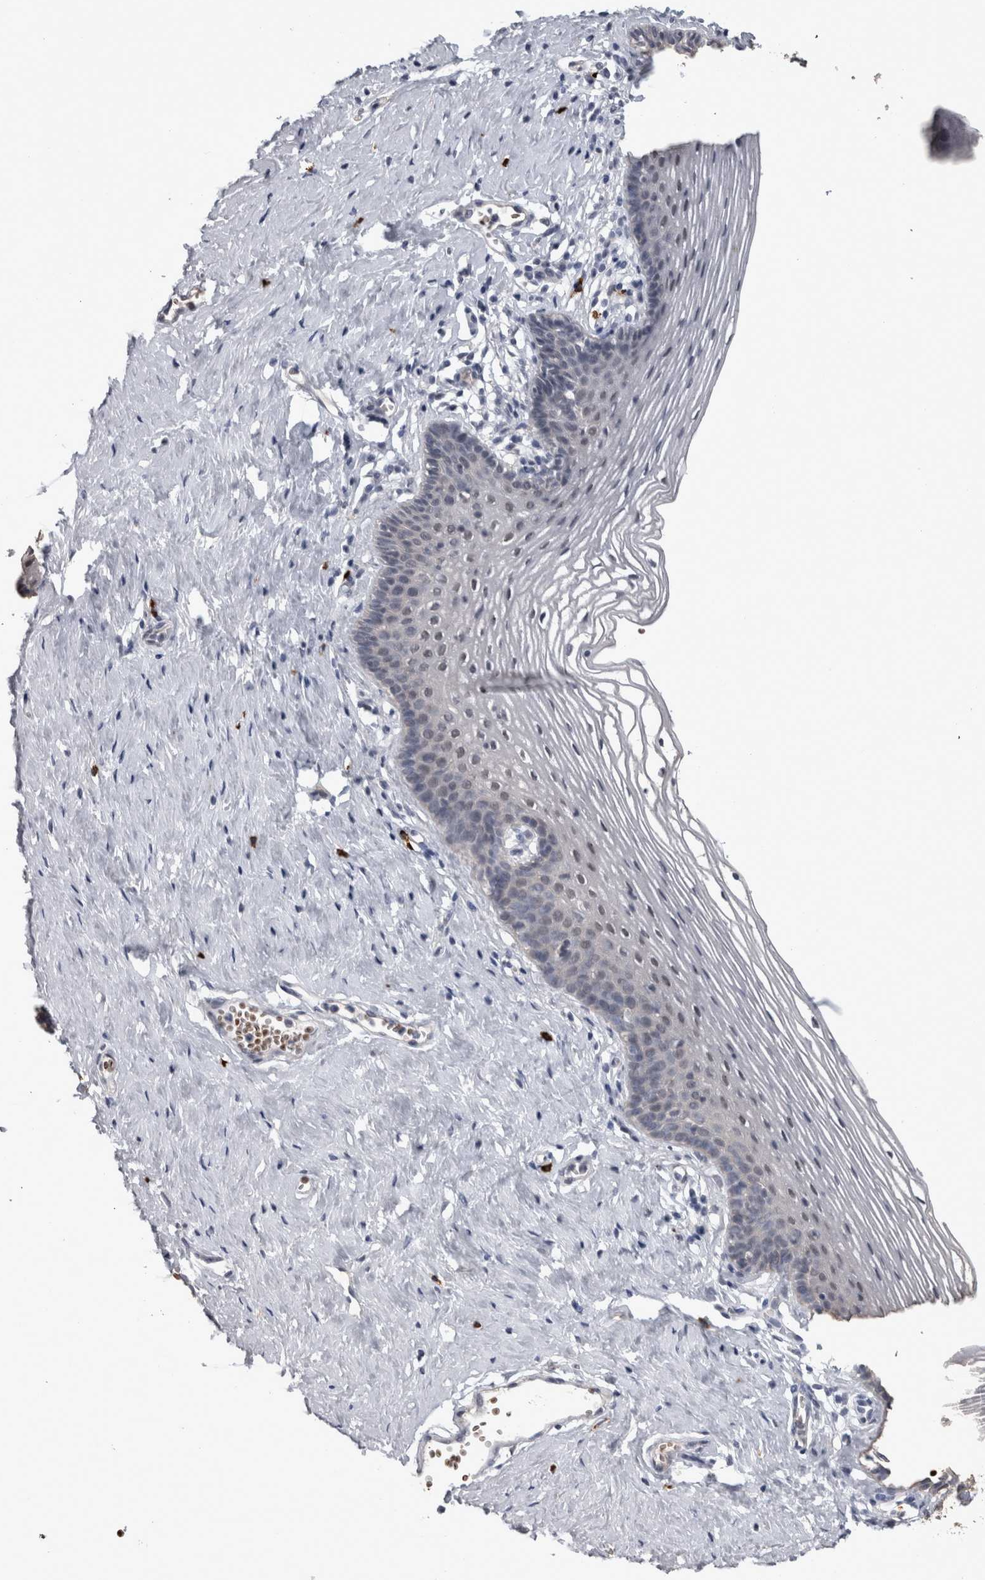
{"staining": {"intensity": "negative", "quantity": "none", "location": "none"}, "tissue": "vagina", "cell_type": "Squamous epithelial cells", "image_type": "normal", "snomed": [{"axis": "morphology", "description": "Normal tissue, NOS"}, {"axis": "topography", "description": "Vagina"}], "caption": "Immunohistochemical staining of benign vagina shows no significant positivity in squamous epithelial cells. (DAB IHC visualized using brightfield microscopy, high magnification).", "gene": "PEBP4", "patient": {"sex": "female", "age": 32}}